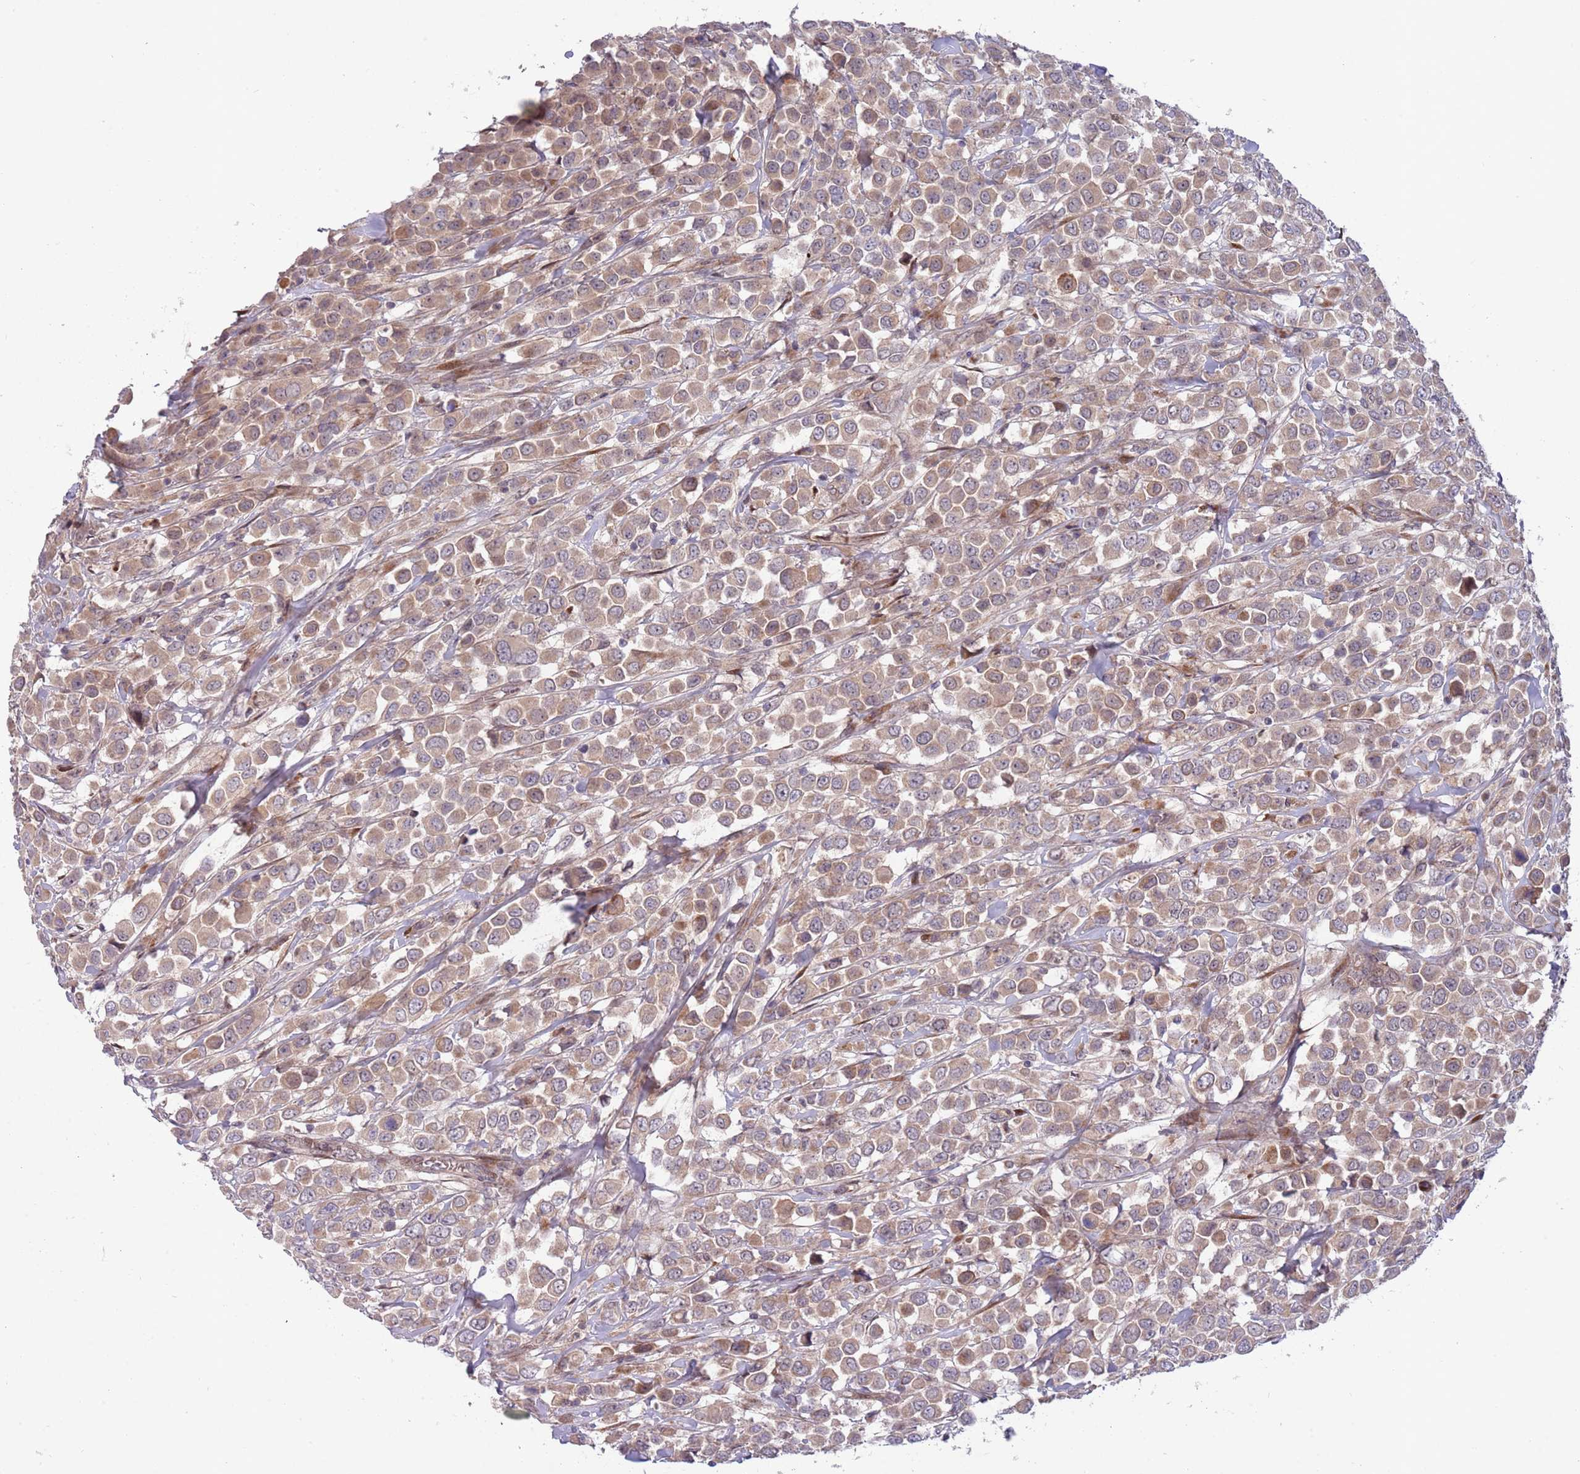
{"staining": {"intensity": "moderate", "quantity": ">75%", "location": "cytoplasmic/membranous"}, "tissue": "breast cancer", "cell_type": "Tumor cells", "image_type": "cancer", "snomed": [{"axis": "morphology", "description": "Duct carcinoma"}, {"axis": "topography", "description": "Breast"}], "caption": "Immunohistochemistry (DAB) staining of invasive ductal carcinoma (breast) displays moderate cytoplasmic/membranous protein positivity in approximately >75% of tumor cells.", "gene": "NT5DC4", "patient": {"sex": "female", "age": 61}}